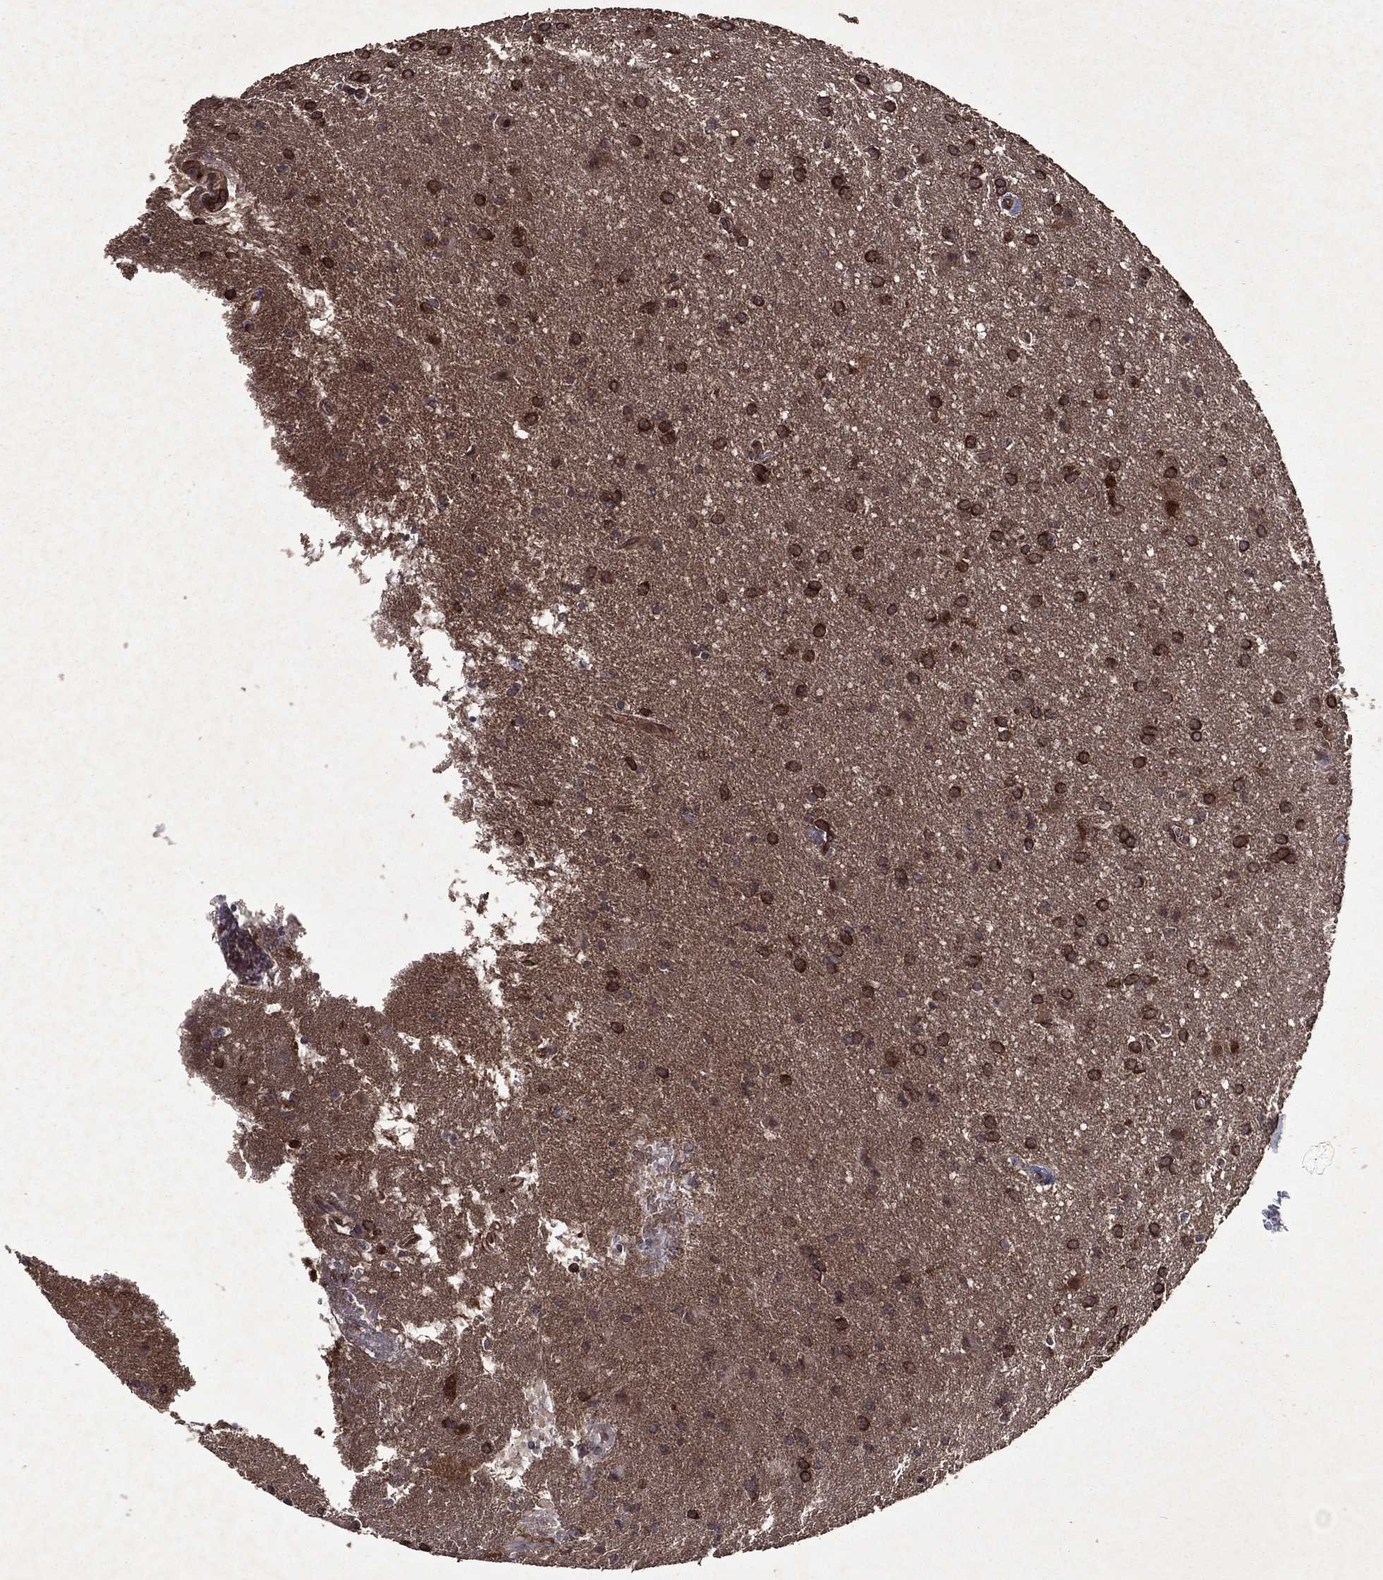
{"staining": {"intensity": "strong", "quantity": ">75%", "location": "cytoplasmic/membranous"}, "tissue": "glioma", "cell_type": "Tumor cells", "image_type": "cancer", "snomed": [{"axis": "morphology", "description": "Glioma, malignant, Low grade"}, {"axis": "topography", "description": "Brain"}], "caption": "Immunohistochemistry (IHC) (DAB) staining of human malignant glioma (low-grade) shows strong cytoplasmic/membranous protein positivity in approximately >75% of tumor cells. The staining is performed using DAB (3,3'-diaminobenzidine) brown chromogen to label protein expression. The nuclei are counter-stained blue using hematoxylin.", "gene": "EIF2B4", "patient": {"sex": "male", "age": 58}}